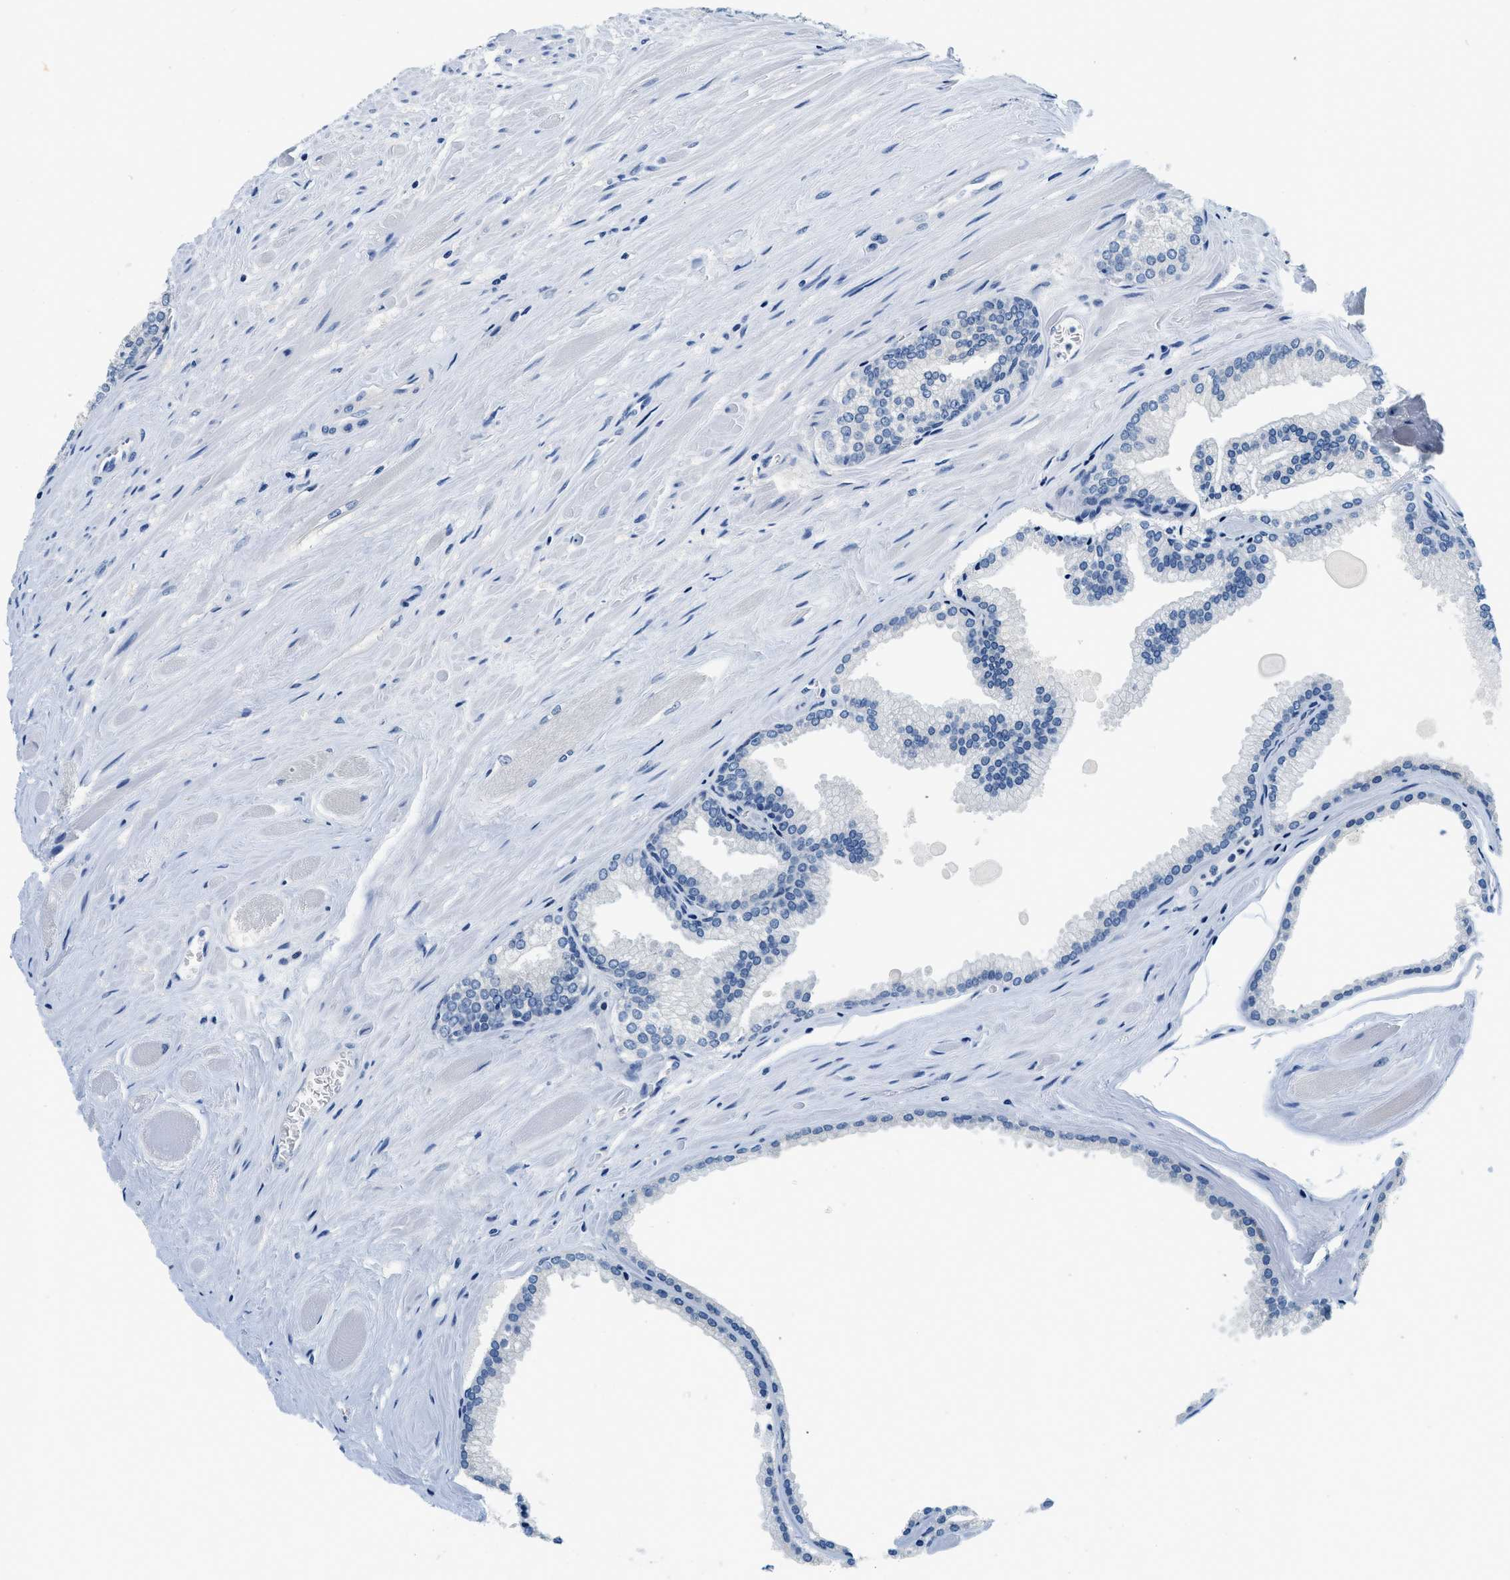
{"staining": {"intensity": "negative", "quantity": "none", "location": "none"}, "tissue": "prostate cancer", "cell_type": "Tumor cells", "image_type": "cancer", "snomed": [{"axis": "morphology", "description": "Adenocarcinoma, Low grade"}, {"axis": "topography", "description": "Prostate"}], "caption": "A high-resolution micrograph shows immunohistochemistry (IHC) staining of prostate cancer, which shows no significant positivity in tumor cells. (DAB (3,3'-diaminobenzidine) immunohistochemistry, high magnification).", "gene": "GSTM3", "patient": {"sex": "male", "age": 59}}